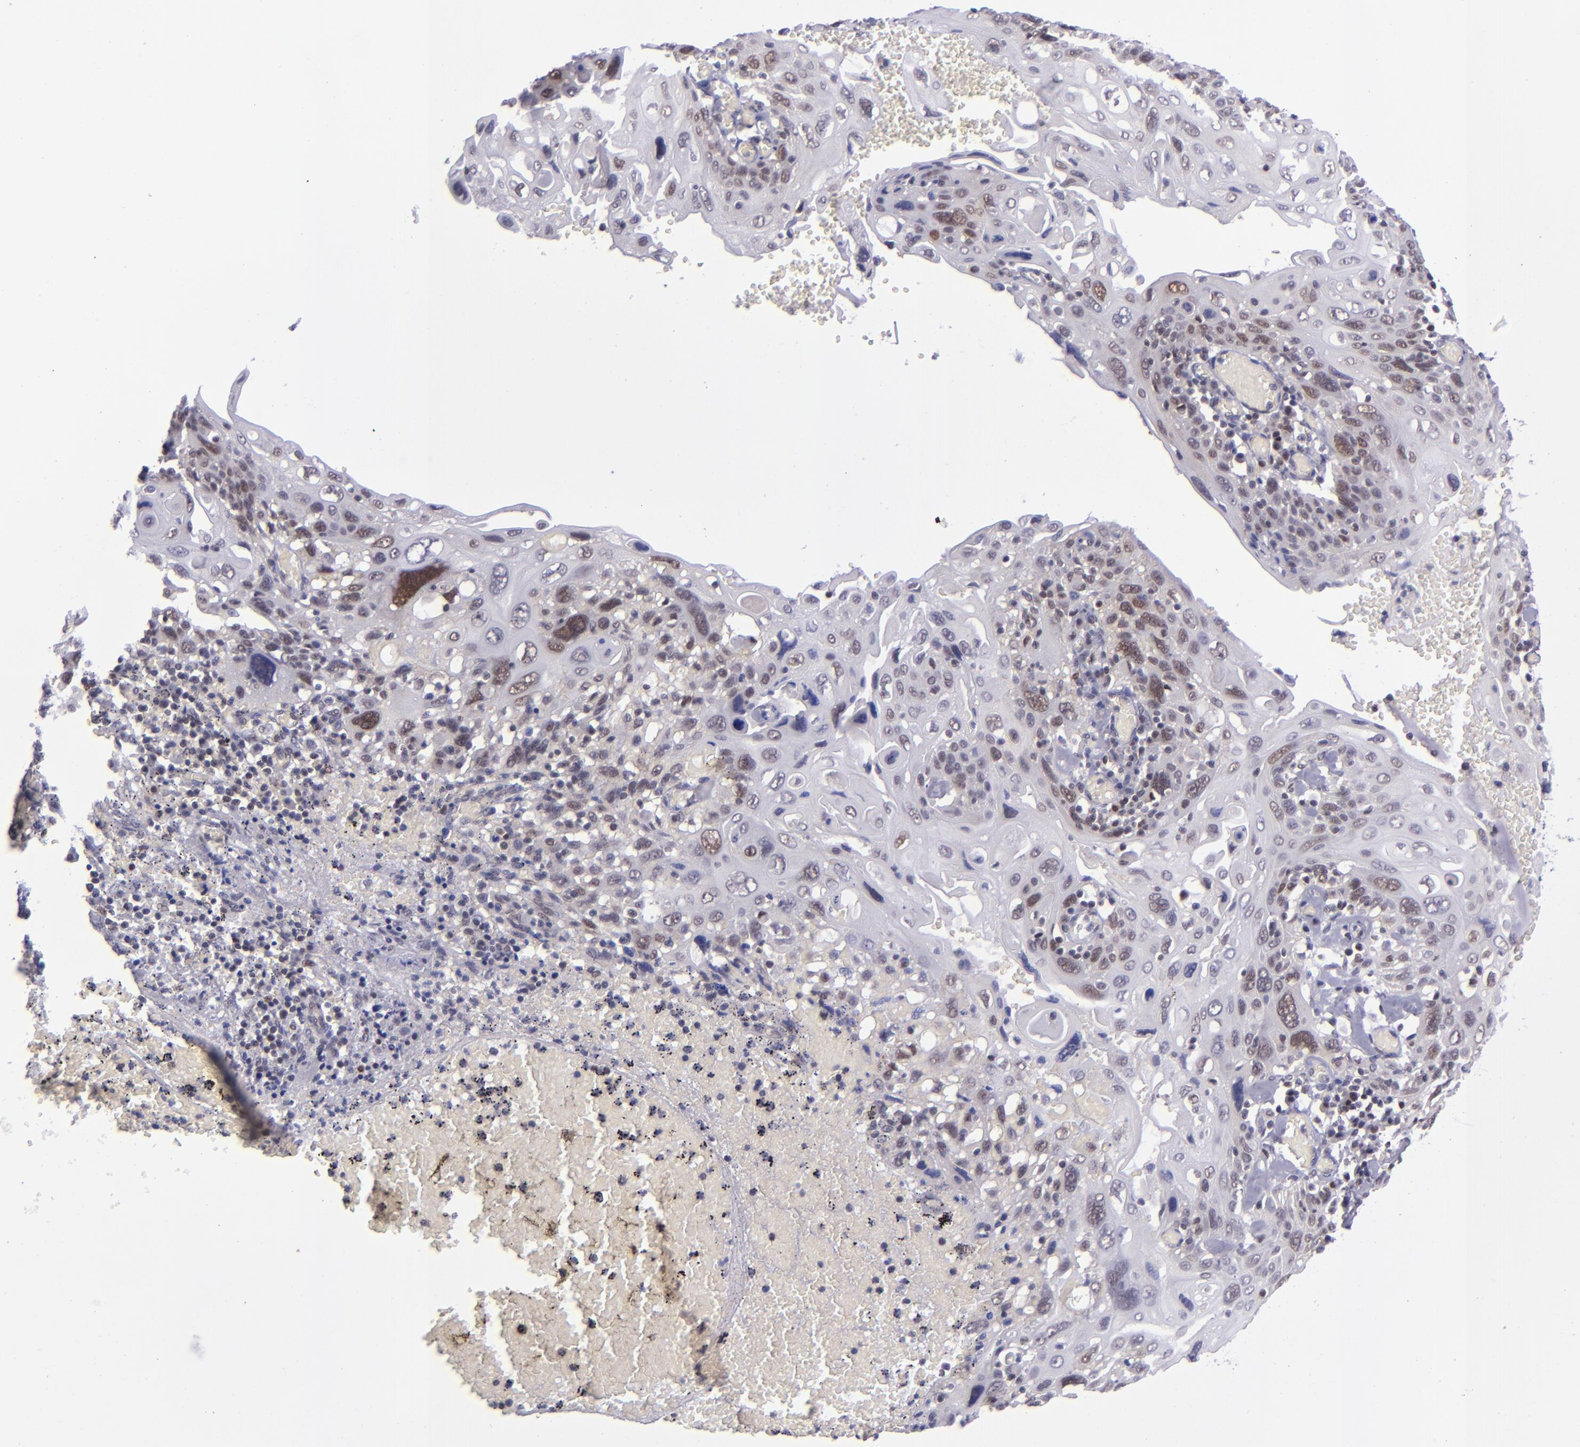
{"staining": {"intensity": "weak", "quantity": "25%-75%", "location": "cytoplasmic/membranous,nuclear"}, "tissue": "cervical cancer", "cell_type": "Tumor cells", "image_type": "cancer", "snomed": [{"axis": "morphology", "description": "Squamous cell carcinoma, NOS"}, {"axis": "topography", "description": "Cervix"}], "caption": "Human cervical squamous cell carcinoma stained for a protein (brown) shows weak cytoplasmic/membranous and nuclear positive expression in about 25%-75% of tumor cells.", "gene": "BAG1", "patient": {"sex": "female", "age": 54}}